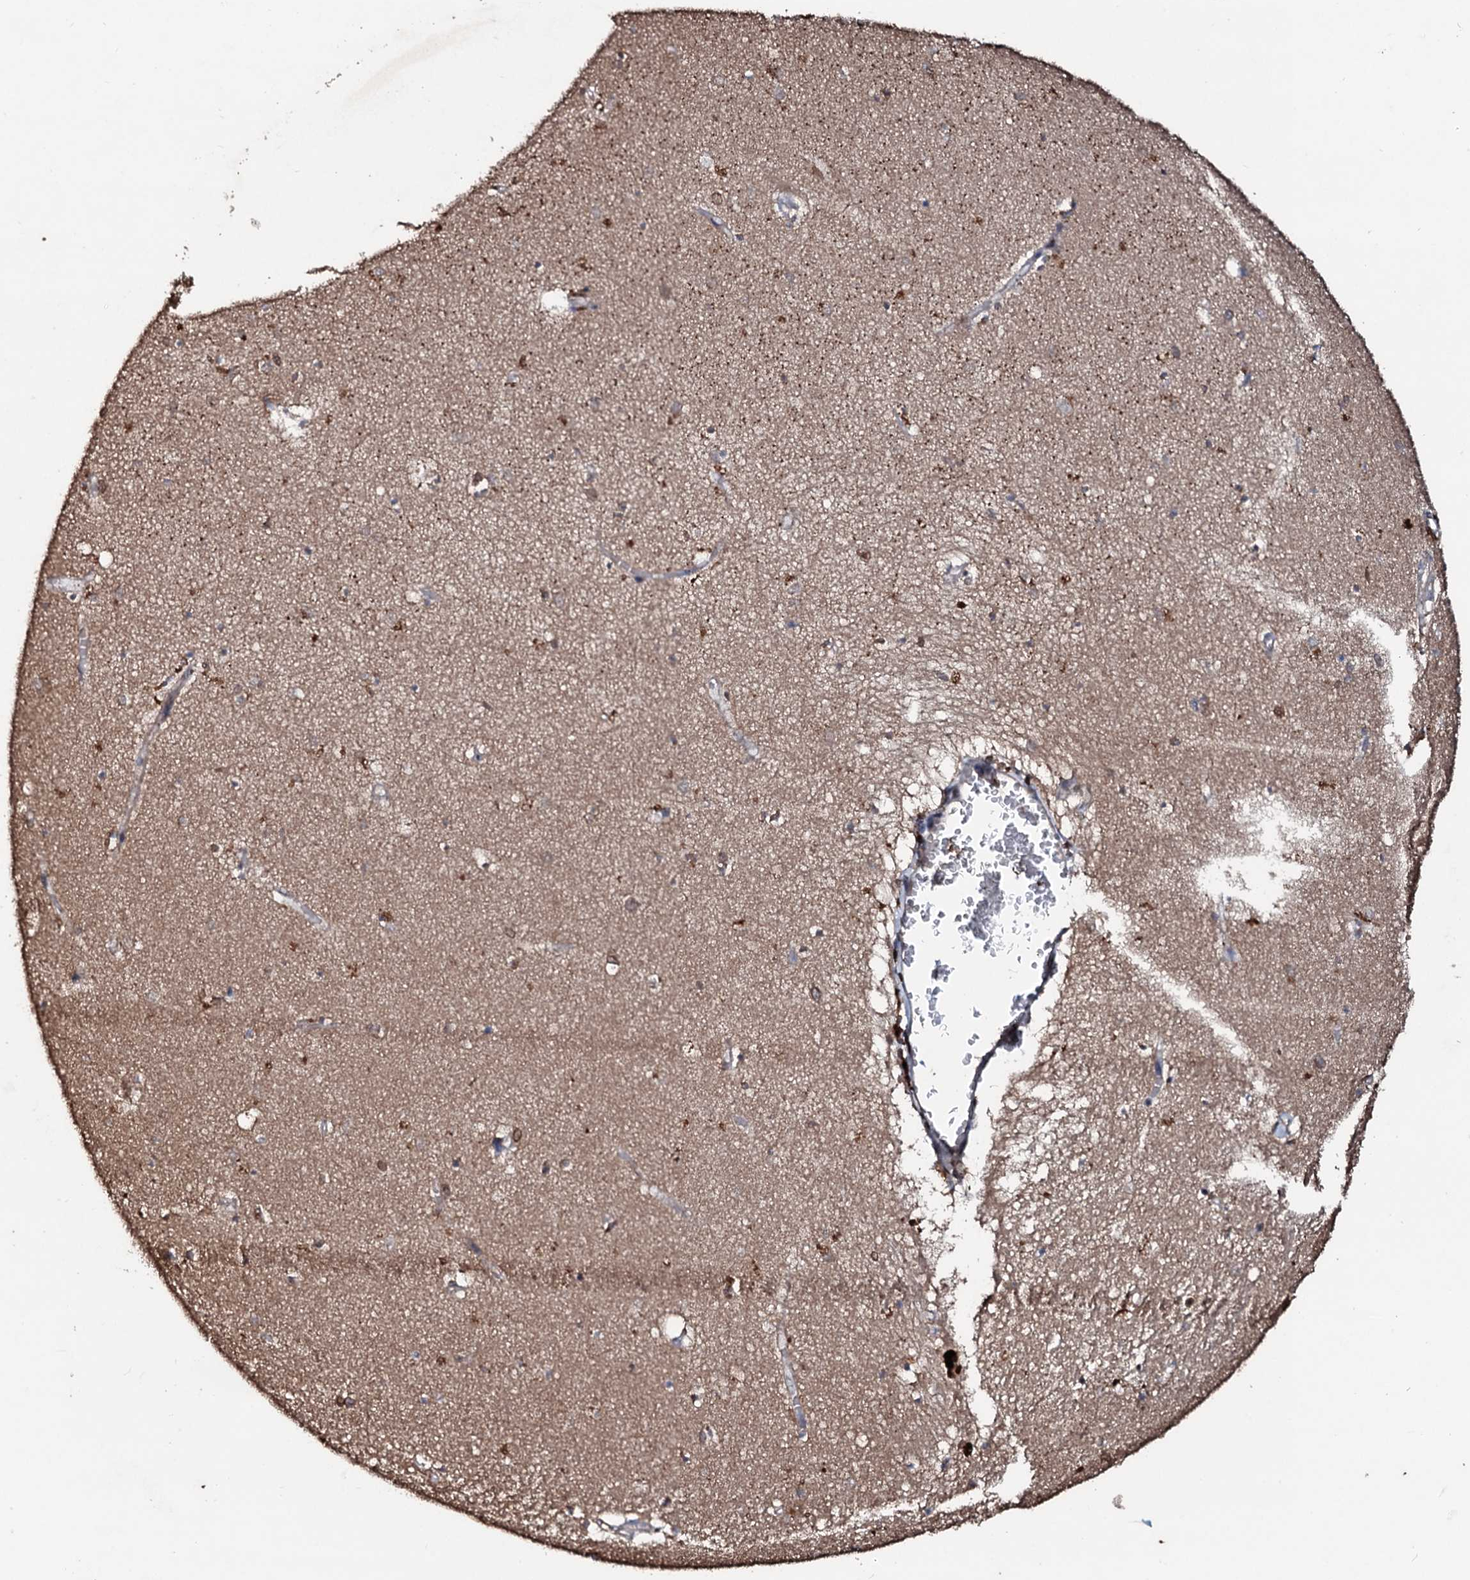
{"staining": {"intensity": "moderate", "quantity": ">75%", "location": "cytoplasmic/membranous"}, "tissue": "hippocampus", "cell_type": "Glial cells", "image_type": "normal", "snomed": [{"axis": "morphology", "description": "Normal tissue, NOS"}, {"axis": "topography", "description": "Hippocampus"}], "caption": "Moderate cytoplasmic/membranous staining for a protein is appreciated in about >75% of glial cells of normal hippocampus using immunohistochemistry.", "gene": "SDHAF2", "patient": {"sex": "female", "age": 64}}